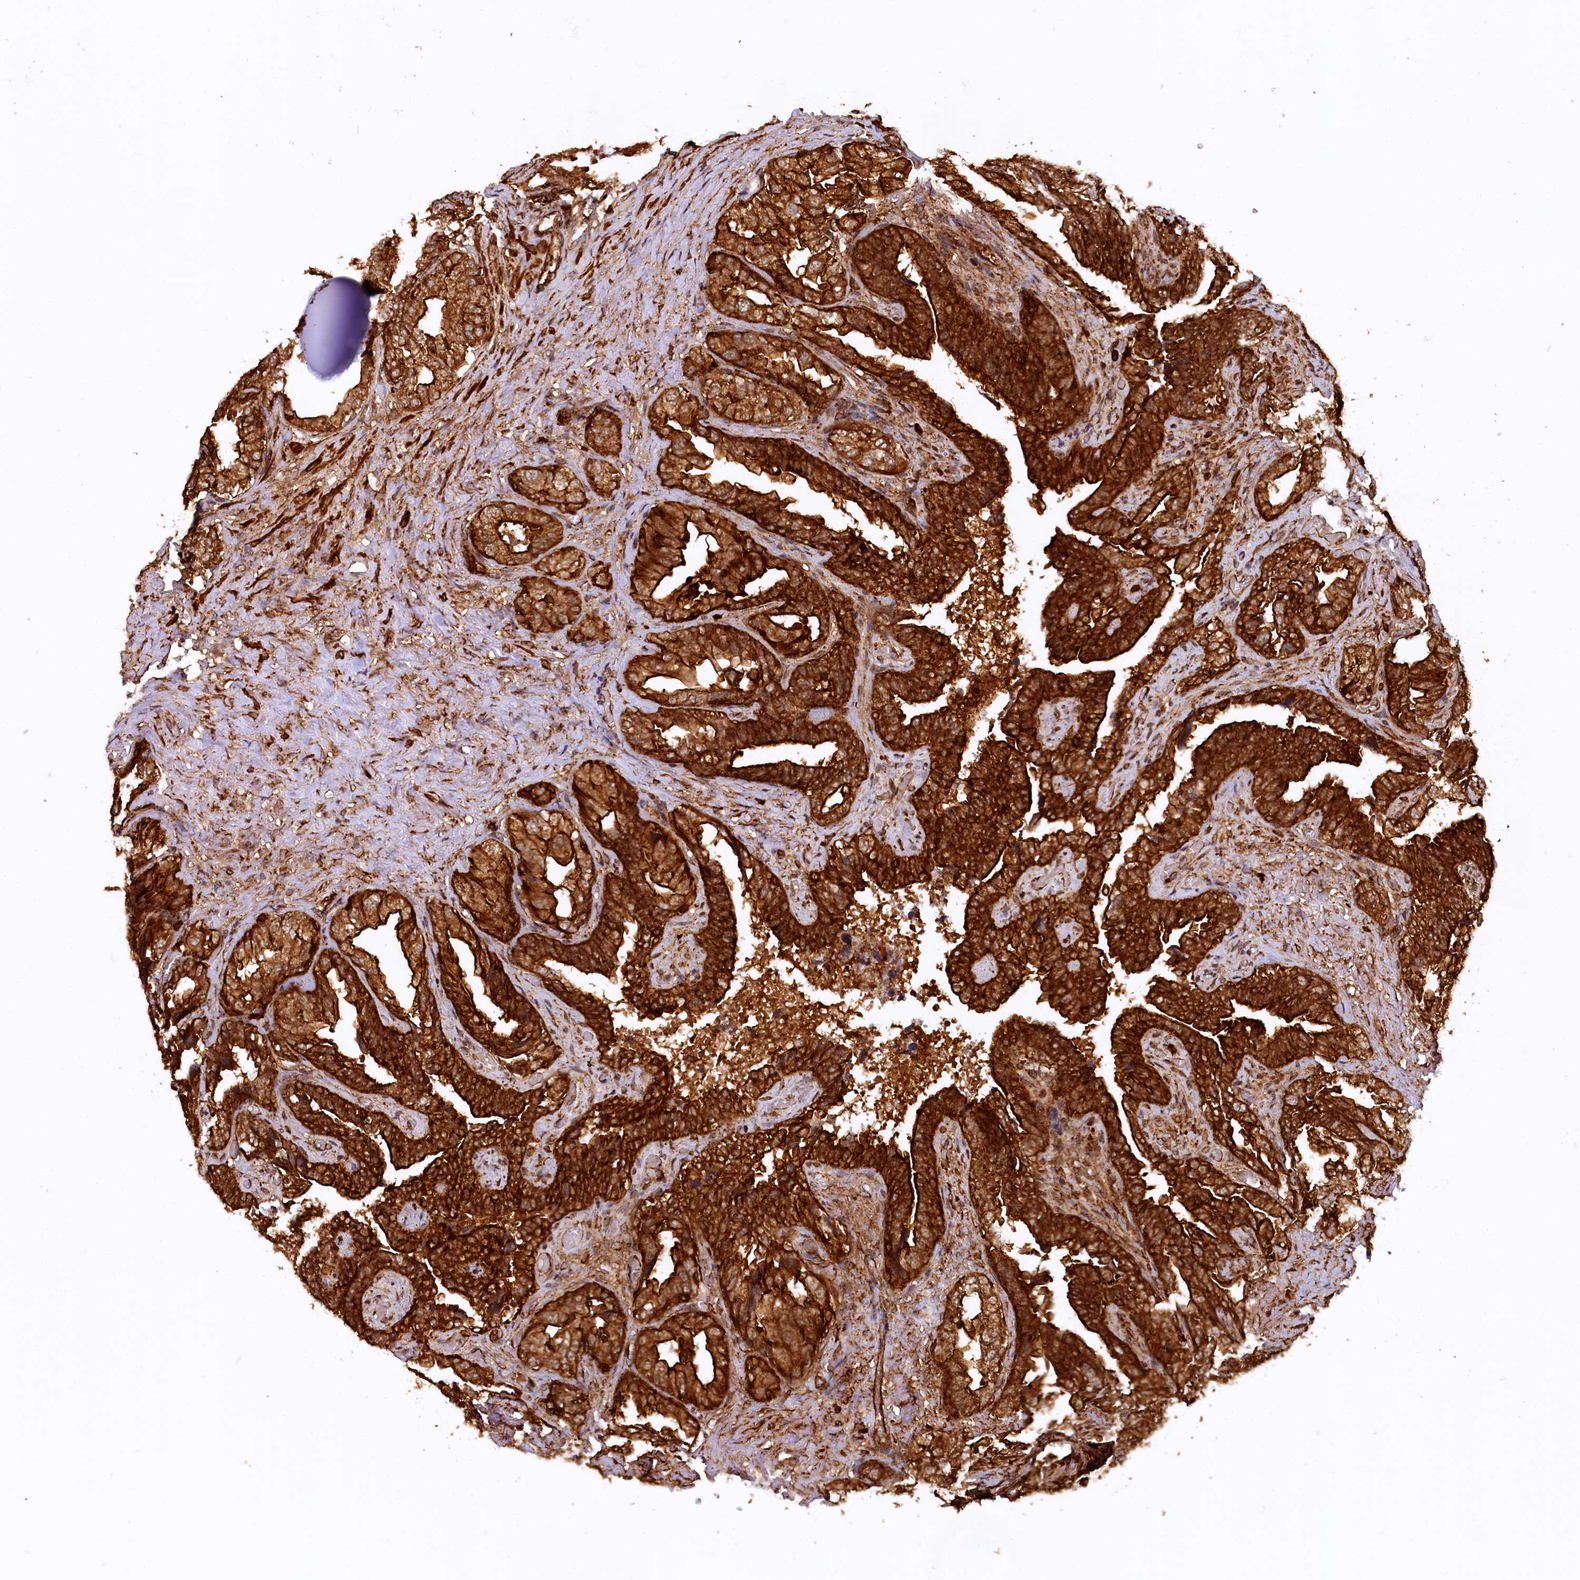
{"staining": {"intensity": "strong", "quantity": ">75%", "location": "cytoplasmic/membranous"}, "tissue": "seminal vesicle", "cell_type": "Glandular cells", "image_type": "normal", "snomed": [{"axis": "morphology", "description": "Normal tissue, NOS"}, {"axis": "topography", "description": "Seminal veicle"}, {"axis": "topography", "description": "Peripheral nerve tissue"}], "caption": "Approximately >75% of glandular cells in benign human seminal vesicle exhibit strong cytoplasmic/membranous protein expression as visualized by brown immunohistochemical staining.", "gene": "STUB1", "patient": {"sex": "male", "age": 63}}